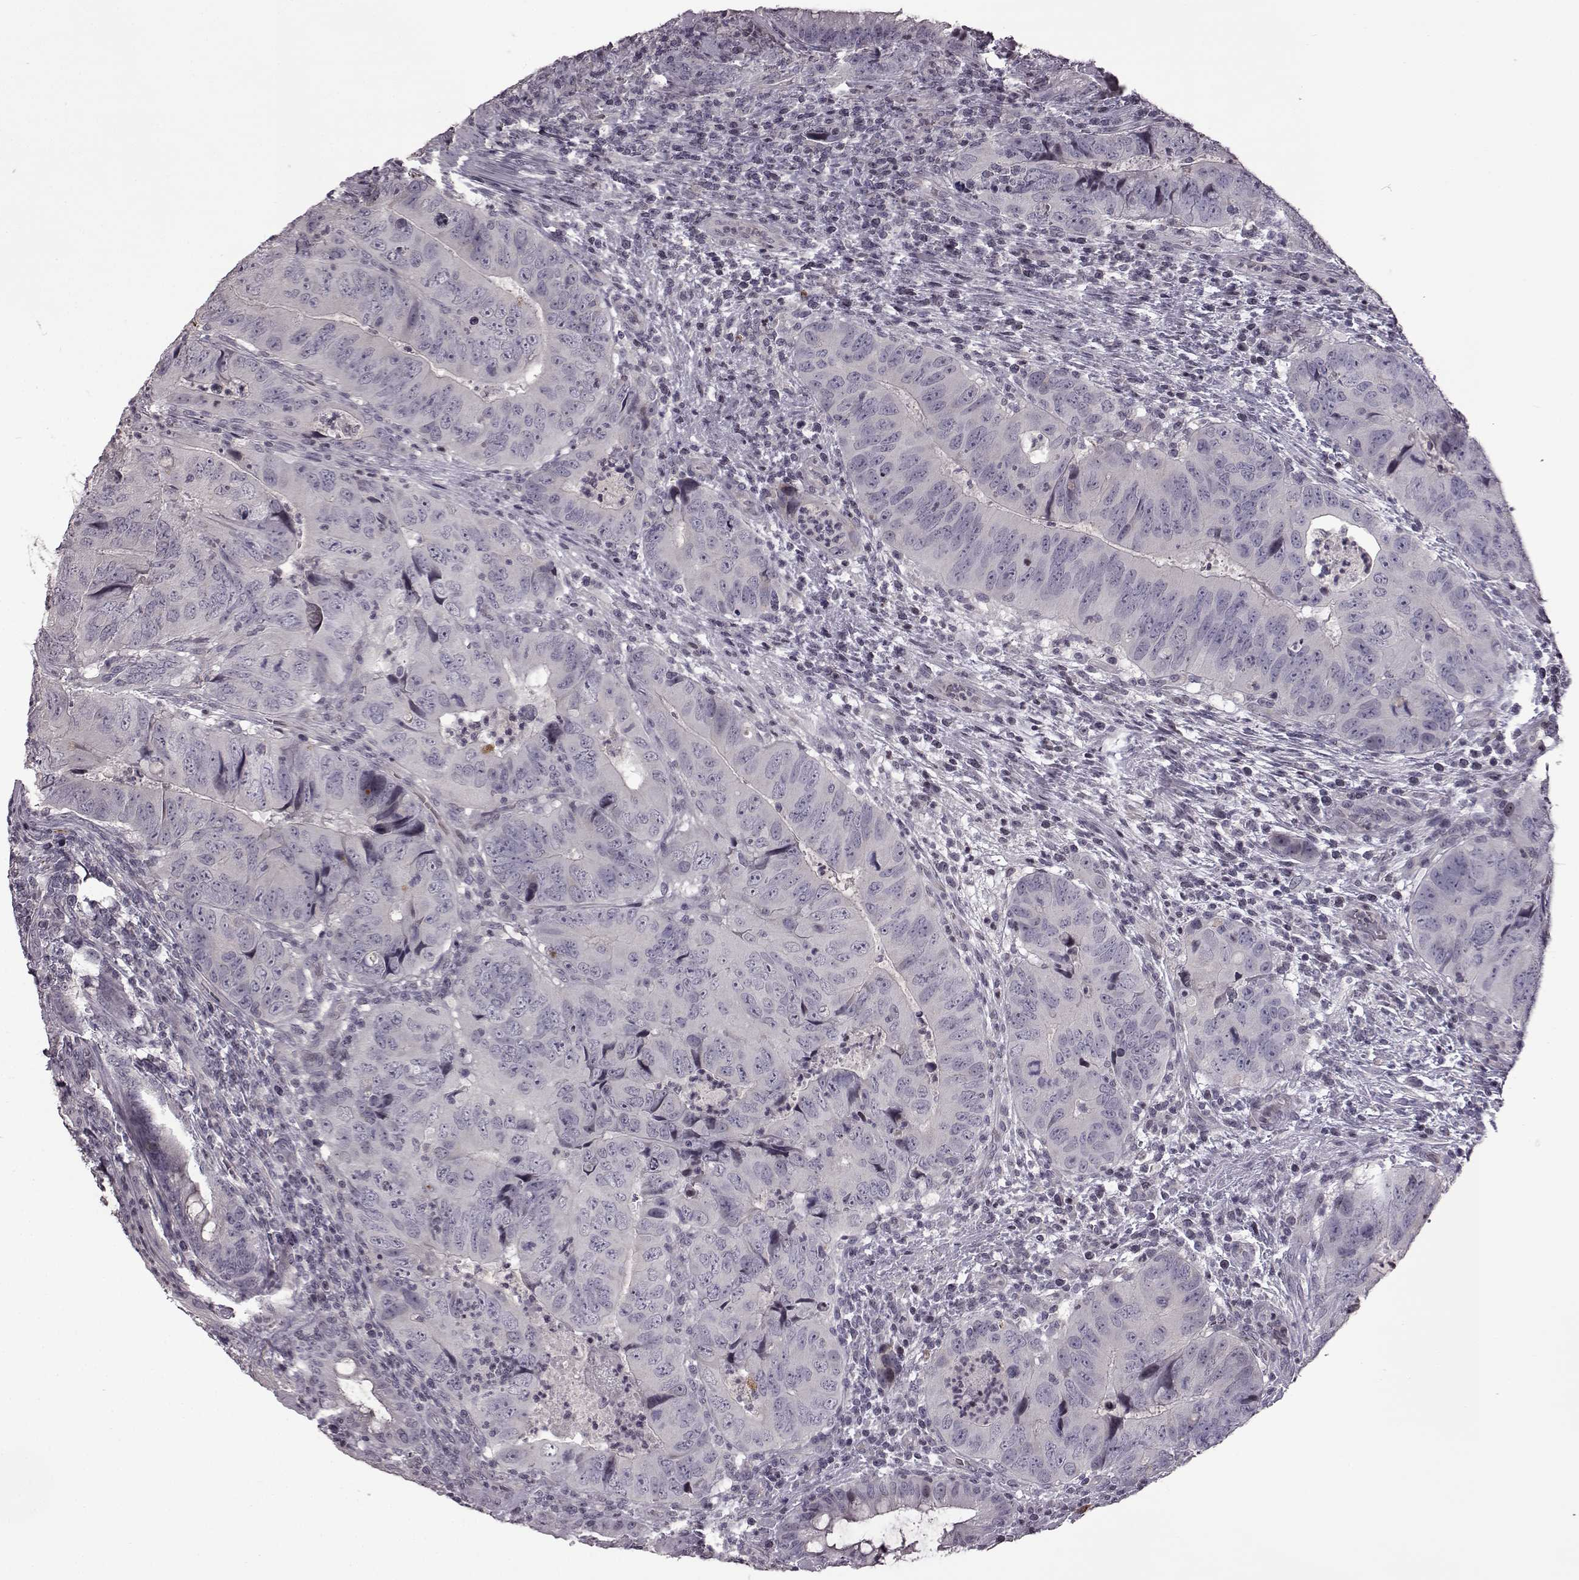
{"staining": {"intensity": "negative", "quantity": "none", "location": "none"}, "tissue": "colorectal cancer", "cell_type": "Tumor cells", "image_type": "cancer", "snomed": [{"axis": "morphology", "description": "Adenocarcinoma, NOS"}, {"axis": "topography", "description": "Colon"}], "caption": "Histopathology image shows no significant protein positivity in tumor cells of colorectal cancer.", "gene": "GAL", "patient": {"sex": "male", "age": 79}}